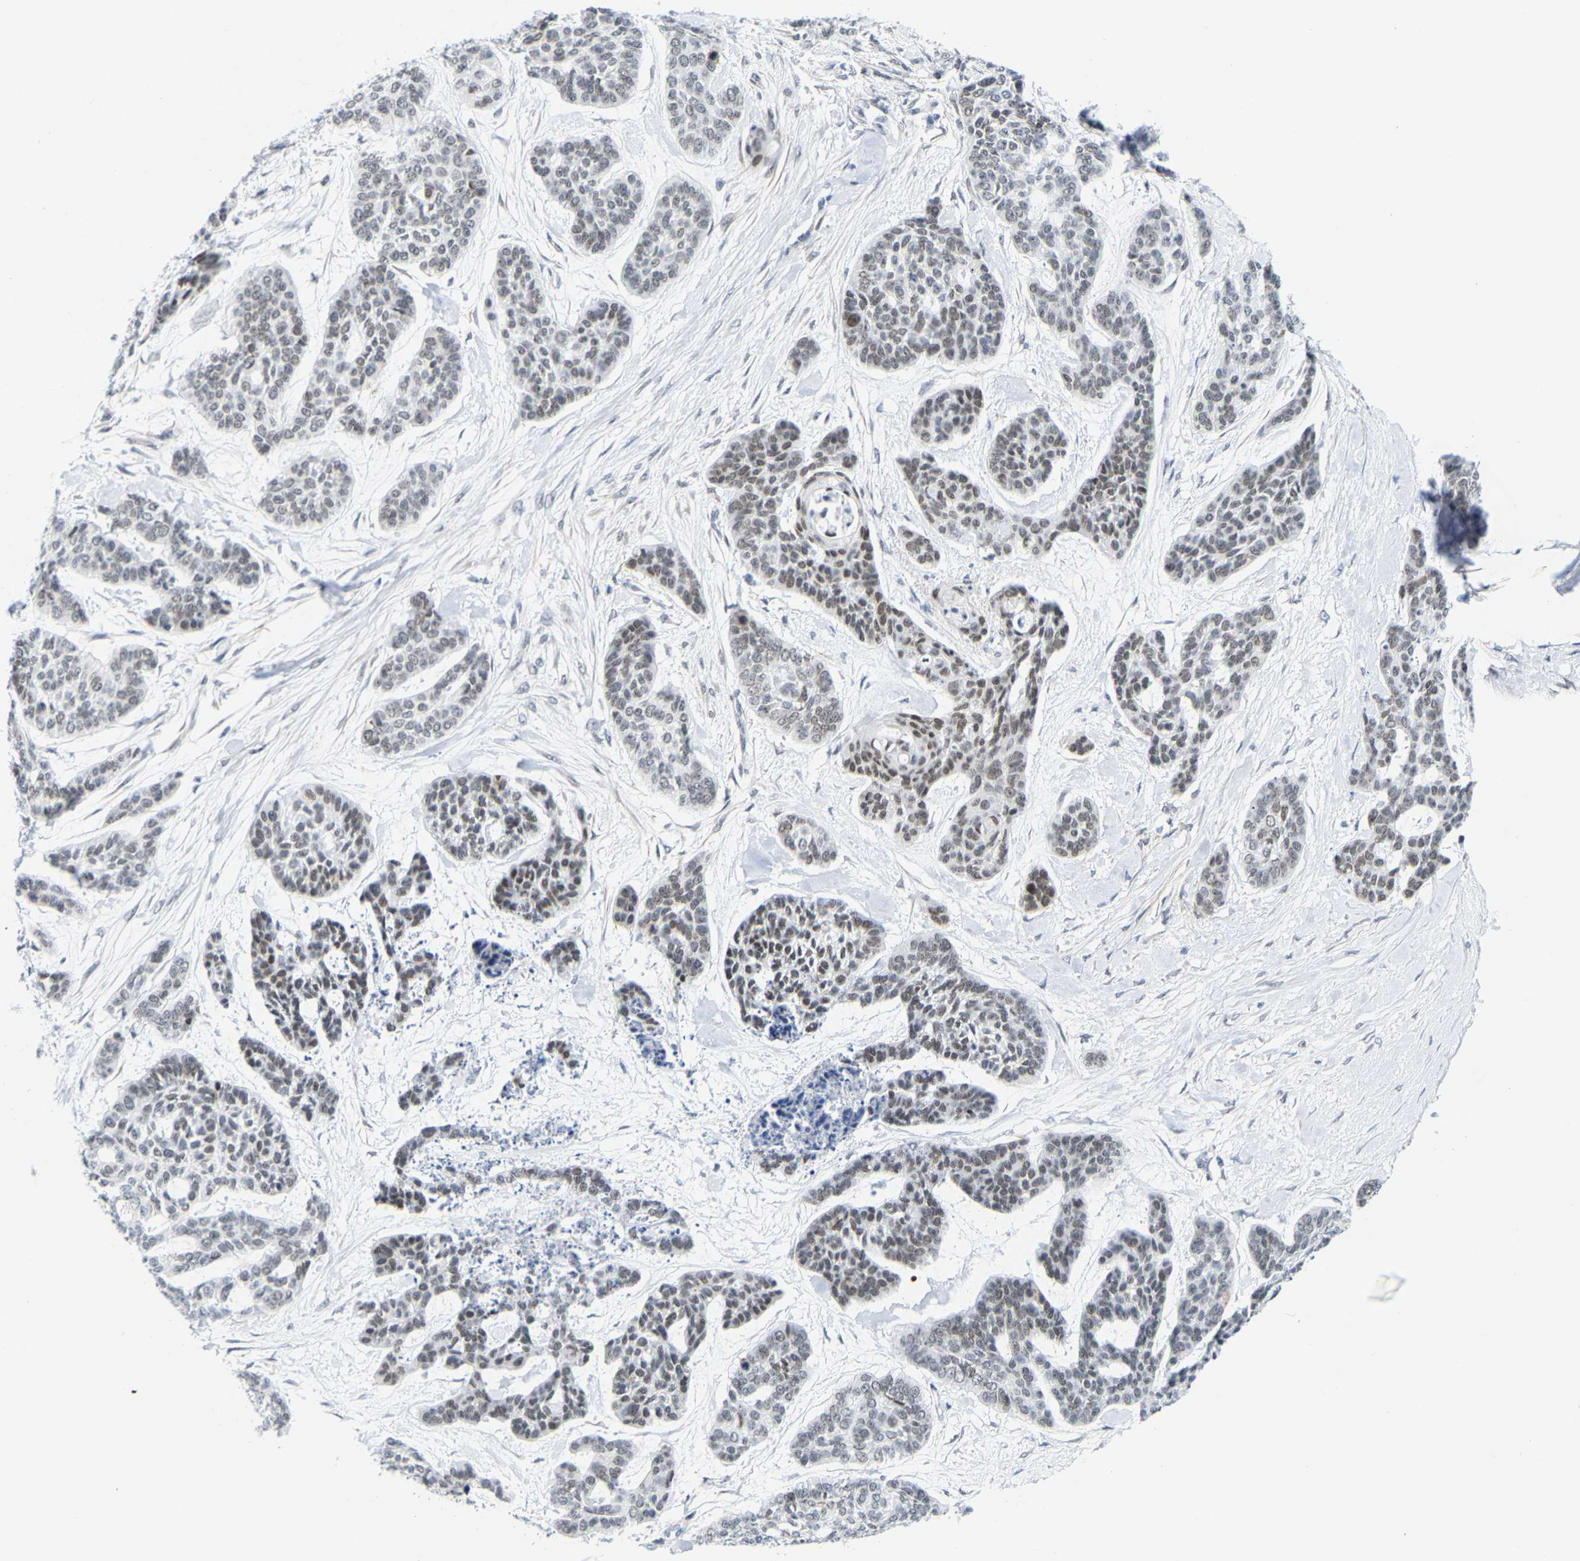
{"staining": {"intensity": "moderate", "quantity": "25%-75%", "location": "nuclear"}, "tissue": "skin cancer", "cell_type": "Tumor cells", "image_type": "cancer", "snomed": [{"axis": "morphology", "description": "Basal cell carcinoma"}, {"axis": "topography", "description": "Skin"}], "caption": "A brown stain highlights moderate nuclear expression of a protein in basal cell carcinoma (skin) tumor cells. Using DAB (3,3'-diaminobenzidine) (brown) and hematoxylin (blue) stains, captured at high magnification using brightfield microscopy.", "gene": "FAM180A", "patient": {"sex": "female", "age": 64}}